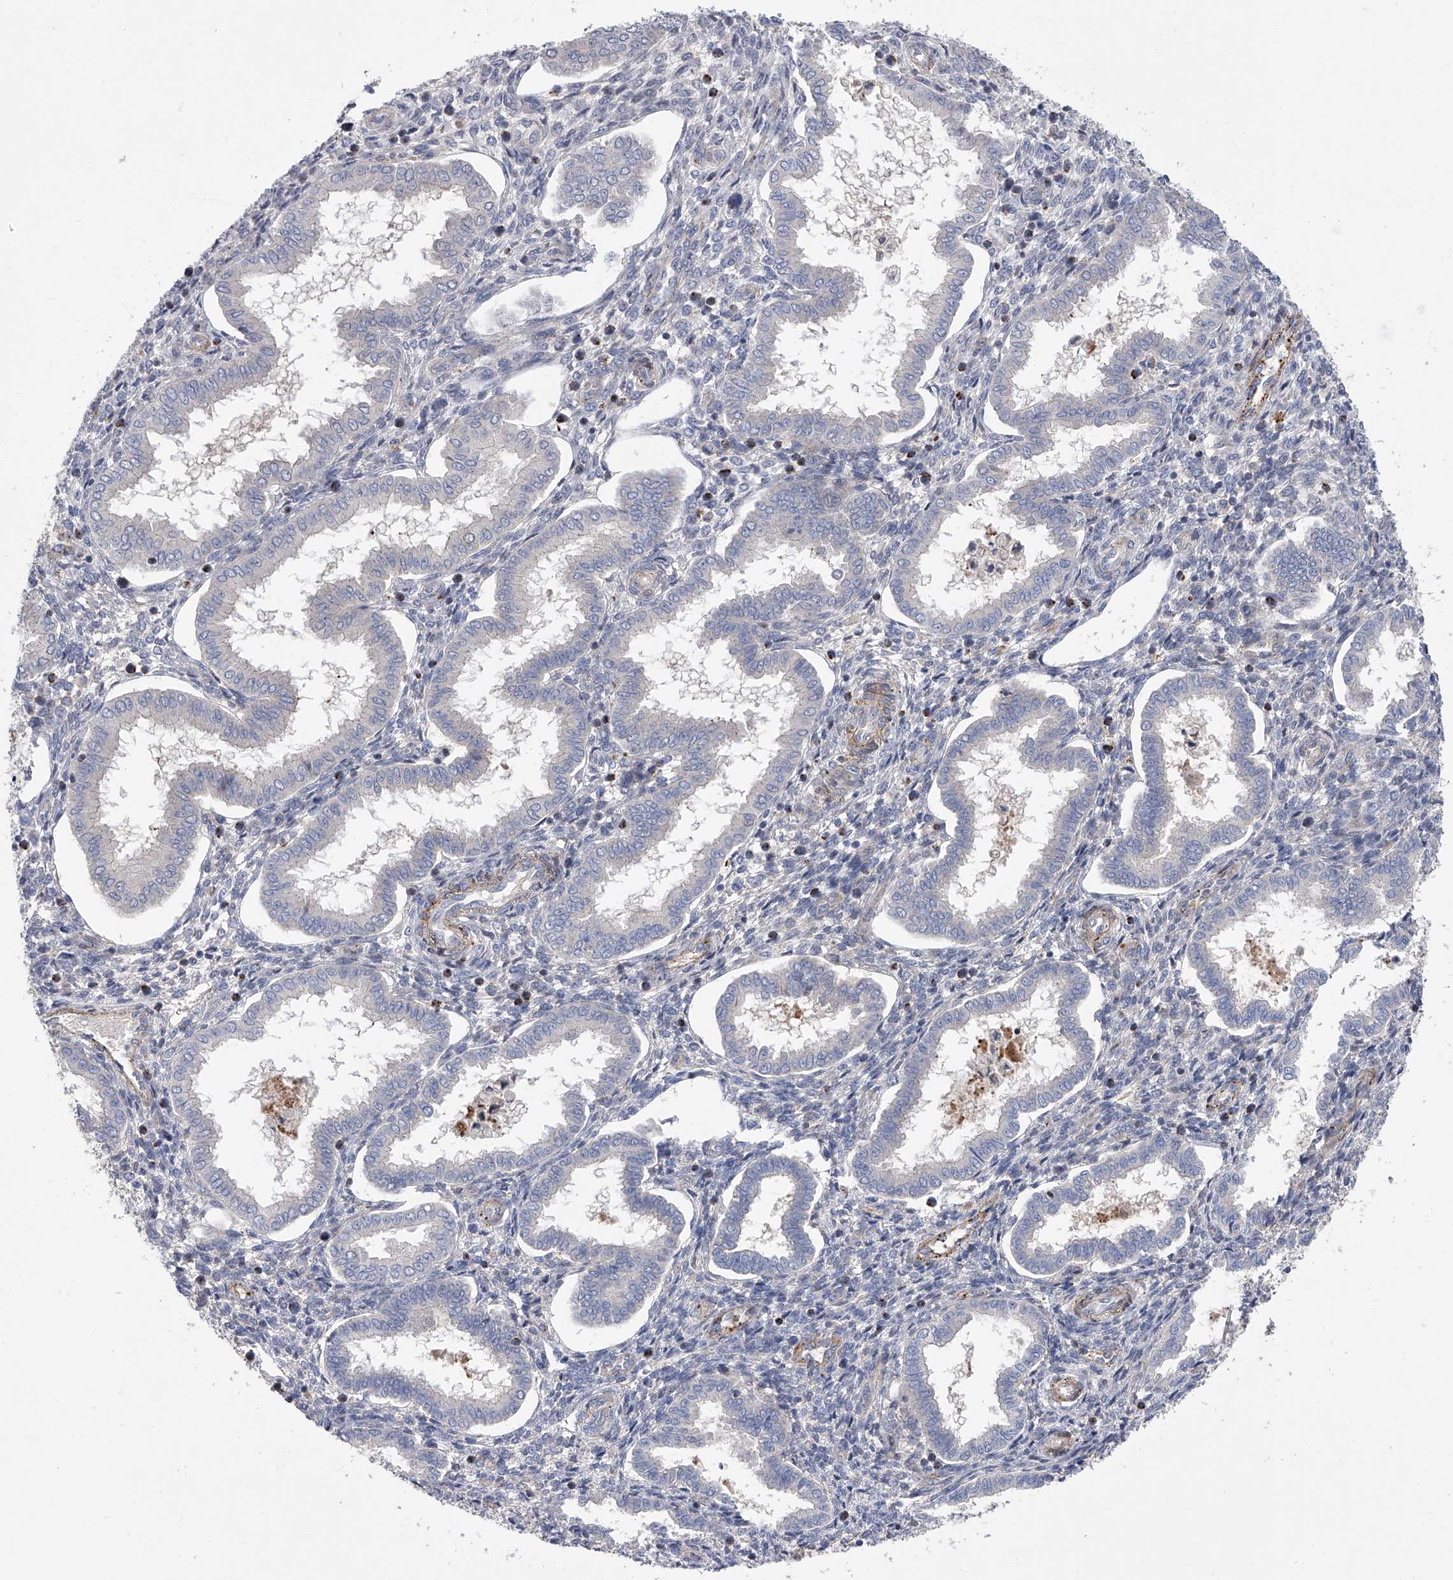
{"staining": {"intensity": "negative", "quantity": "none", "location": "none"}, "tissue": "endometrium", "cell_type": "Cells in endometrial stroma", "image_type": "normal", "snomed": [{"axis": "morphology", "description": "Normal tissue, NOS"}, {"axis": "topography", "description": "Endometrium"}], "caption": "A high-resolution micrograph shows IHC staining of unremarkable endometrium, which shows no significant positivity in cells in endometrial stroma. (Immunohistochemistry (ihc), brightfield microscopy, high magnification).", "gene": "PDSS2", "patient": {"sex": "female", "age": 24}}